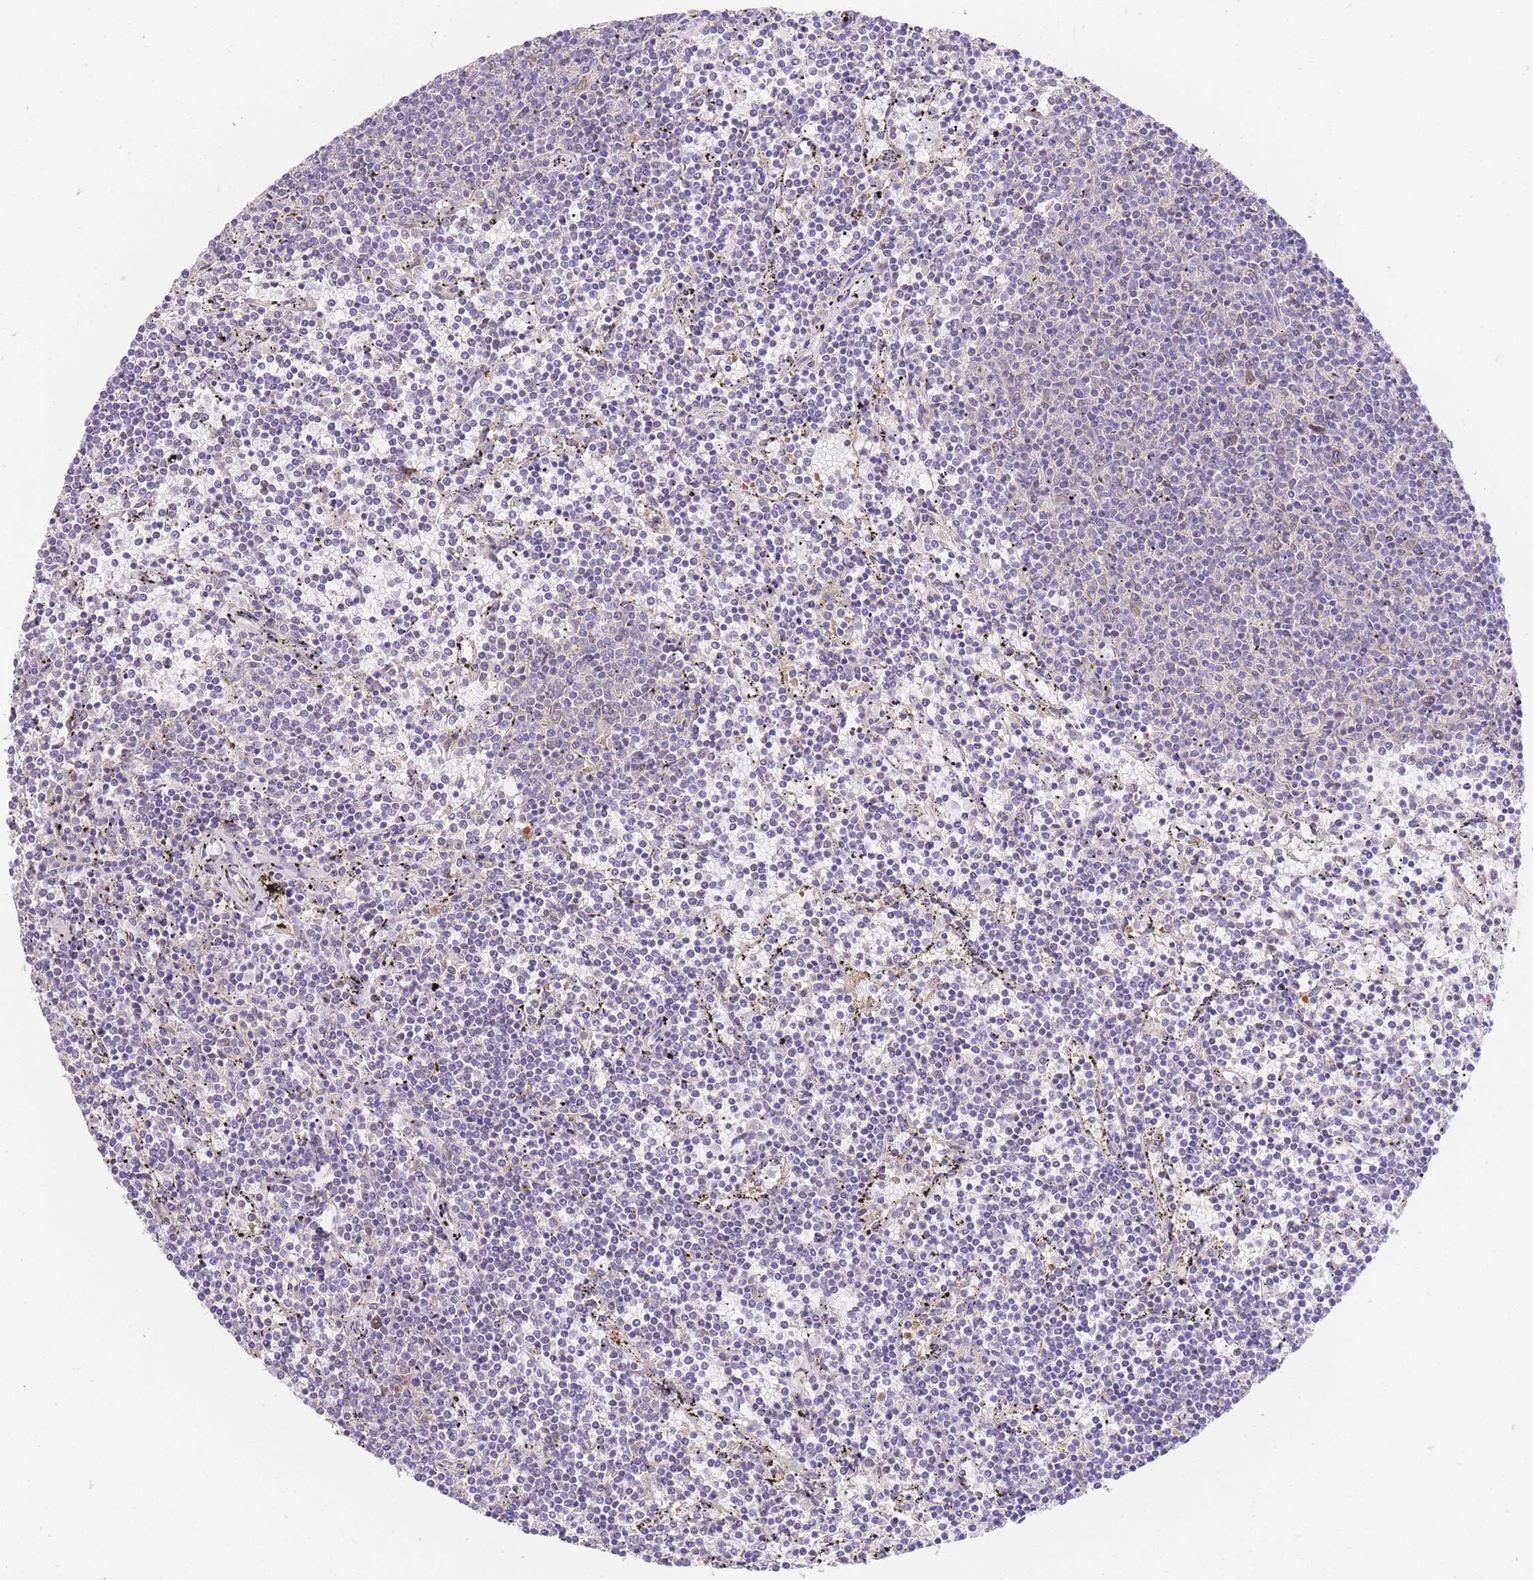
{"staining": {"intensity": "negative", "quantity": "none", "location": "none"}, "tissue": "lymphoma", "cell_type": "Tumor cells", "image_type": "cancer", "snomed": [{"axis": "morphology", "description": "Malignant lymphoma, non-Hodgkin's type, Low grade"}, {"axis": "topography", "description": "Spleen"}], "caption": "Micrograph shows no significant protein staining in tumor cells of lymphoma.", "gene": "LIPH", "patient": {"sex": "female", "age": 50}}